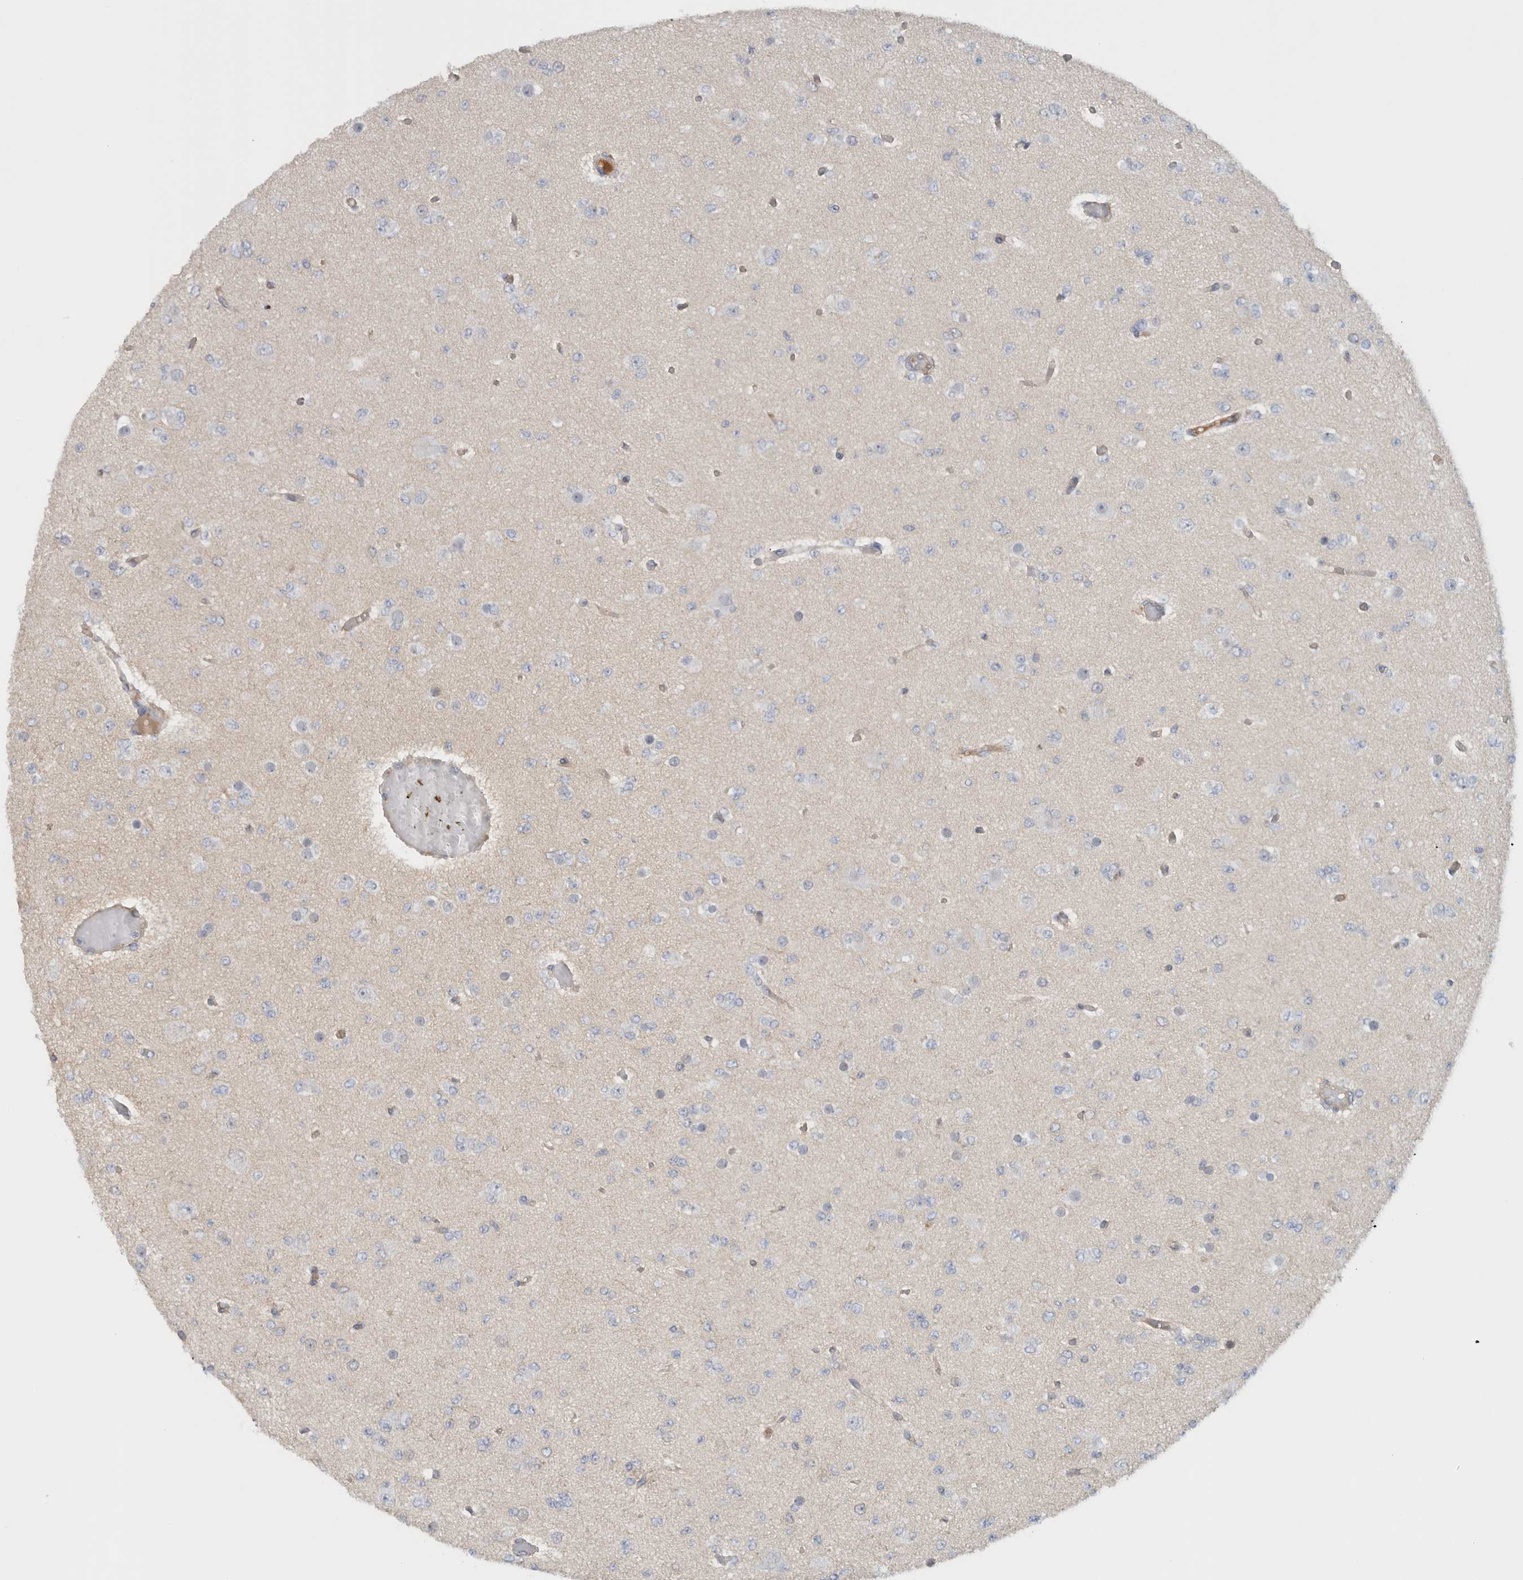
{"staining": {"intensity": "negative", "quantity": "none", "location": "none"}, "tissue": "glioma", "cell_type": "Tumor cells", "image_type": "cancer", "snomed": [{"axis": "morphology", "description": "Glioma, malignant, Low grade"}, {"axis": "topography", "description": "Brain"}], "caption": "Tumor cells are negative for protein expression in human glioma.", "gene": "CFI", "patient": {"sex": "female", "age": 22}}